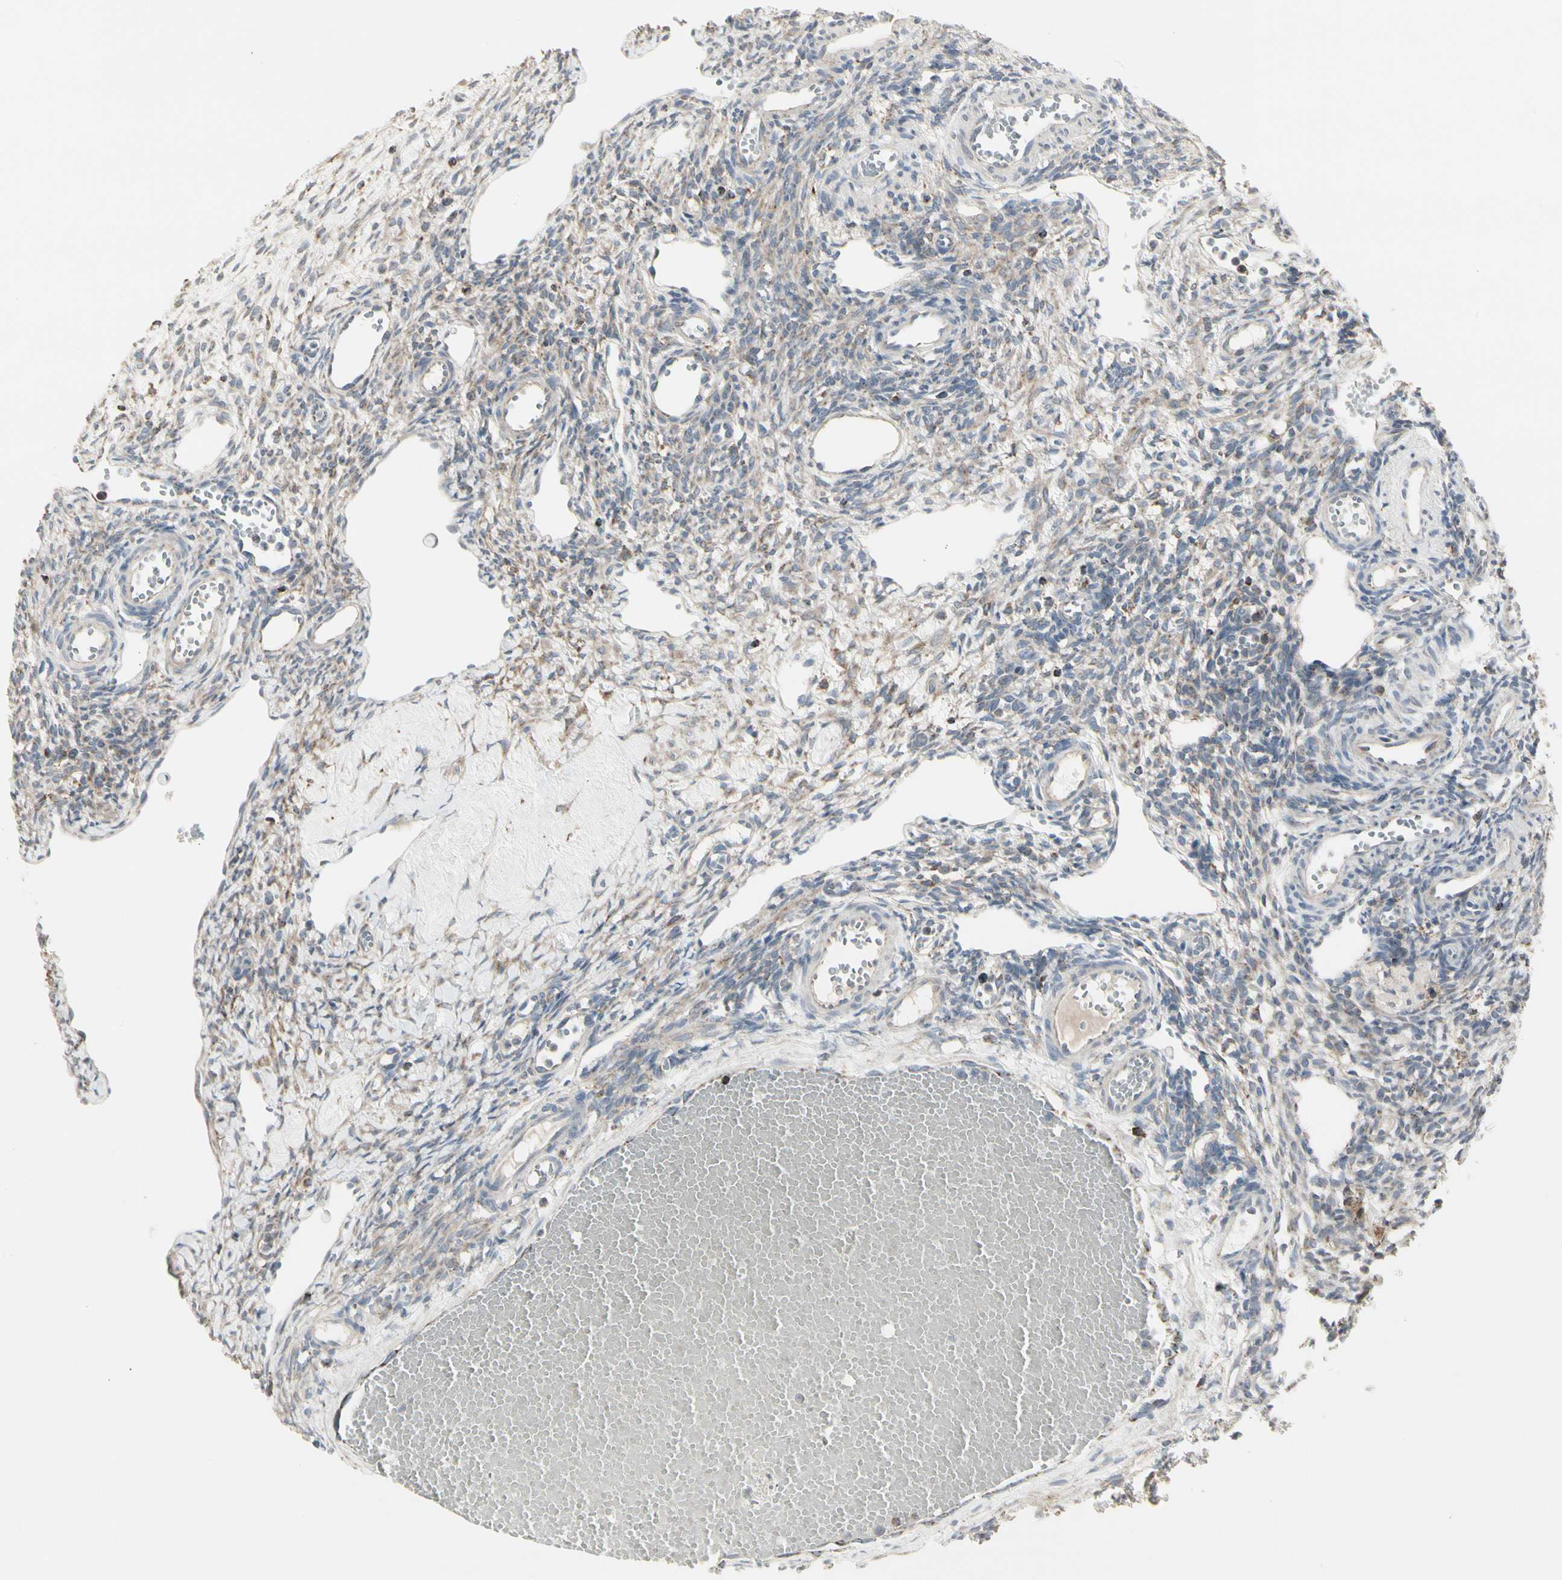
{"staining": {"intensity": "moderate", "quantity": ">75%", "location": "cytoplasmic/membranous"}, "tissue": "ovary", "cell_type": "Ovarian stroma cells", "image_type": "normal", "snomed": [{"axis": "morphology", "description": "Normal tissue, NOS"}, {"axis": "topography", "description": "Ovary"}], "caption": "Moderate cytoplasmic/membranous expression for a protein is seen in about >75% of ovarian stroma cells of benign ovary using IHC.", "gene": "TMEM176A", "patient": {"sex": "female", "age": 33}}